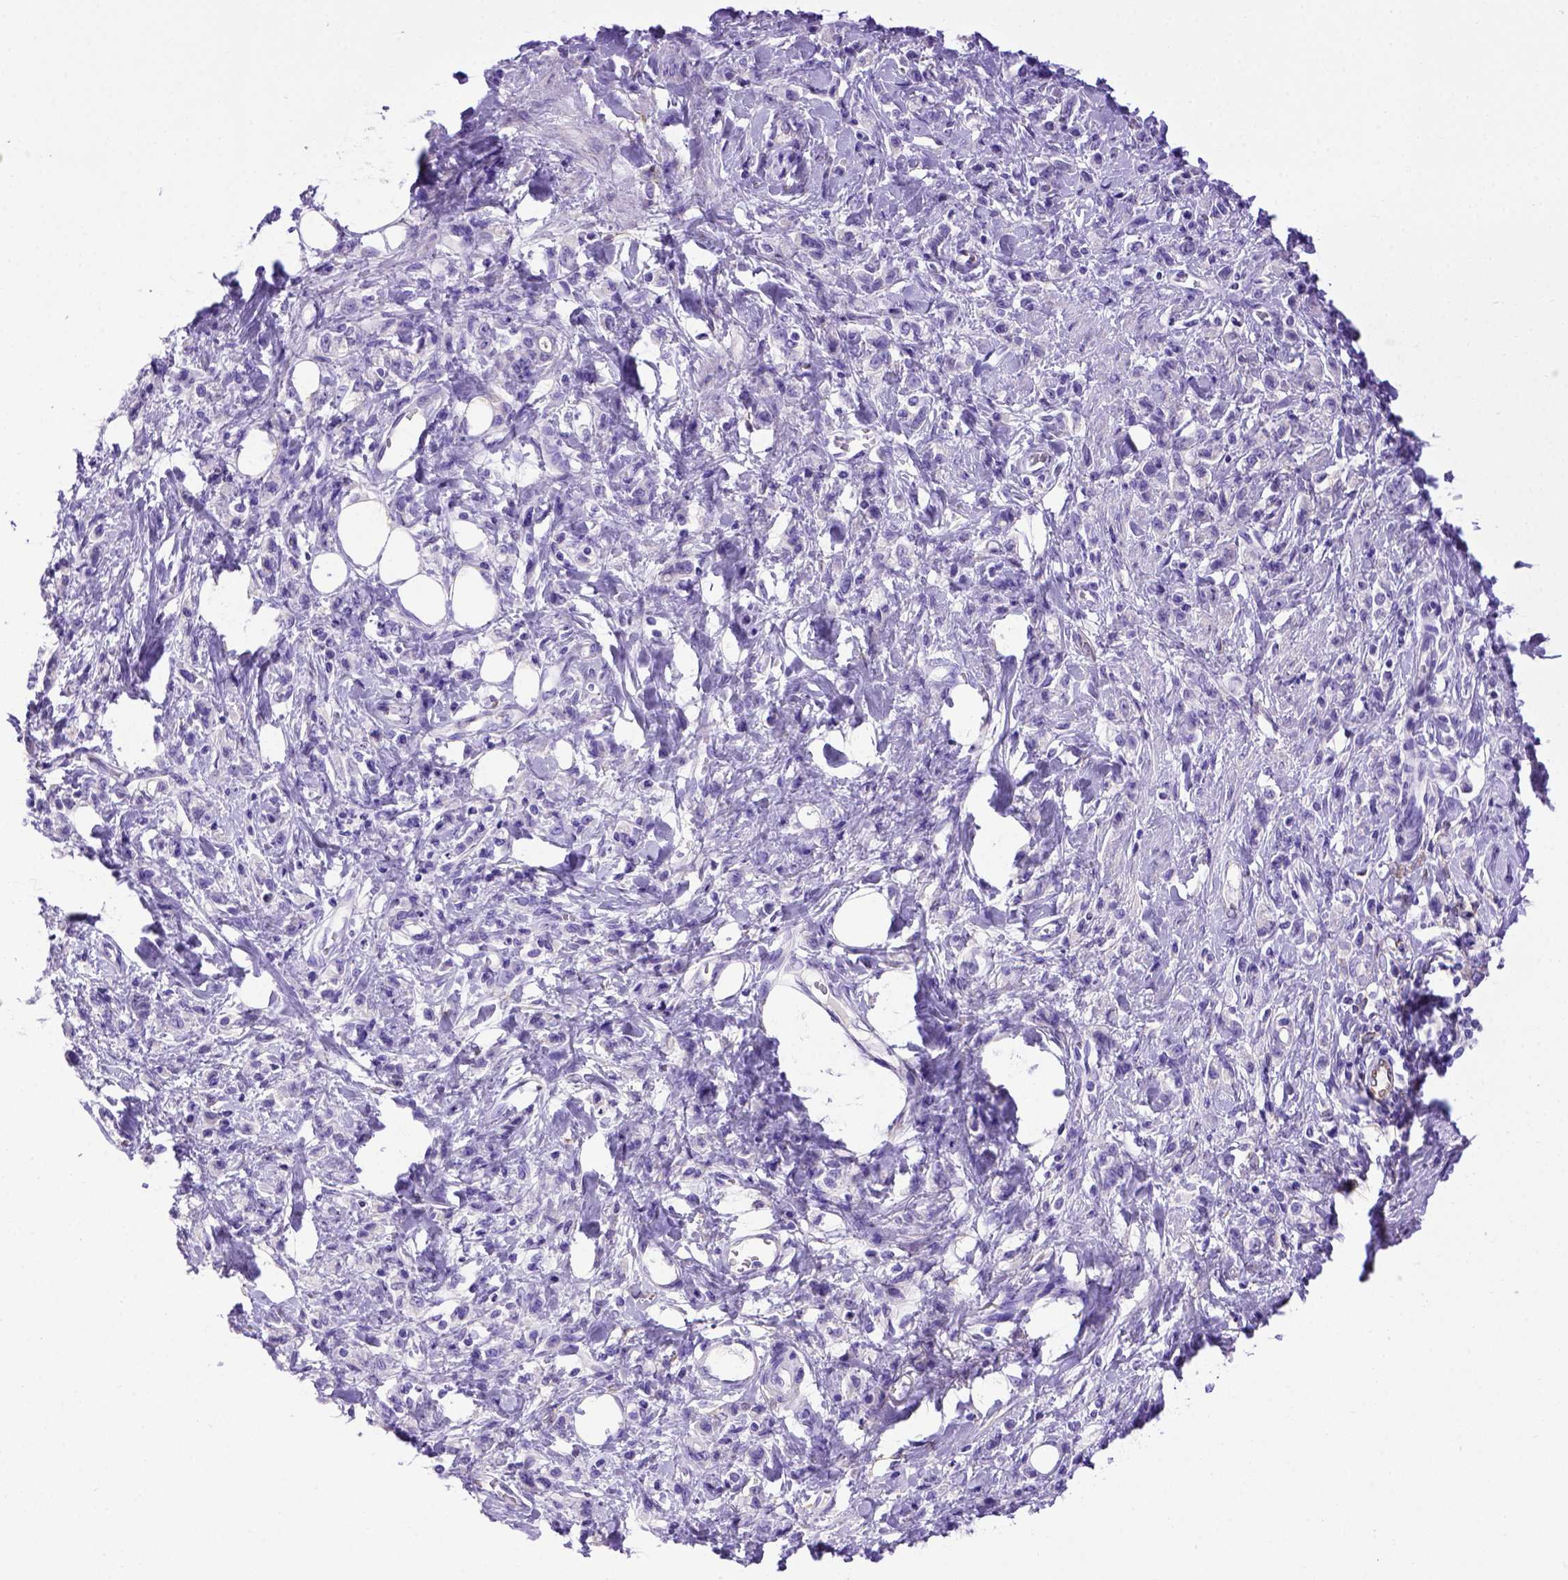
{"staining": {"intensity": "negative", "quantity": "none", "location": "none"}, "tissue": "stomach cancer", "cell_type": "Tumor cells", "image_type": "cancer", "snomed": [{"axis": "morphology", "description": "Adenocarcinoma, NOS"}, {"axis": "topography", "description": "Stomach"}], "caption": "Immunohistochemistry (IHC) image of stomach cancer (adenocarcinoma) stained for a protein (brown), which shows no expression in tumor cells.", "gene": "PTGES", "patient": {"sex": "male", "age": 77}}